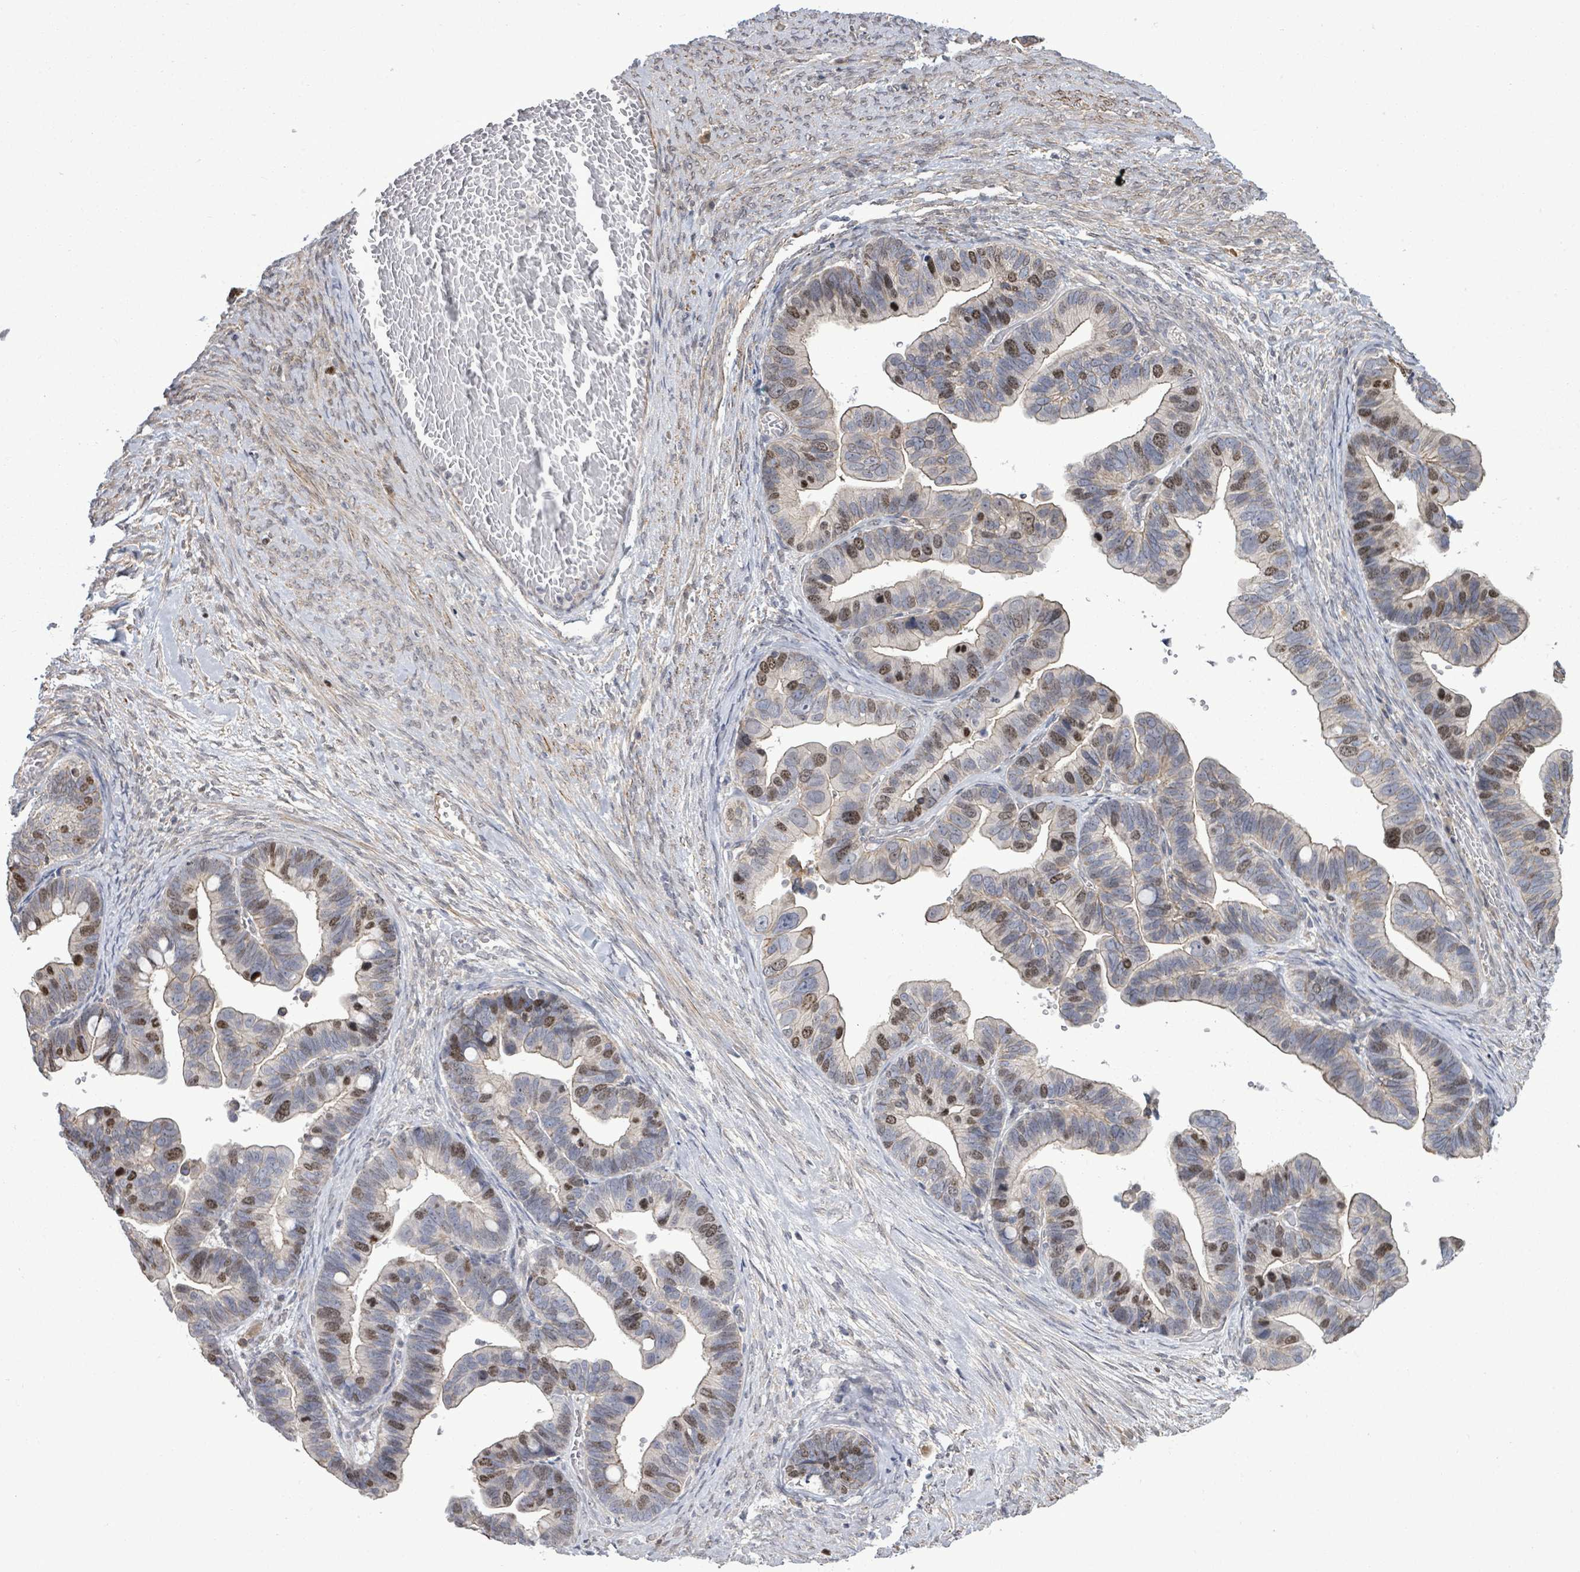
{"staining": {"intensity": "strong", "quantity": "<25%", "location": "nuclear"}, "tissue": "ovarian cancer", "cell_type": "Tumor cells", "image_type": "cancer", "snomed": [{"axis": "morphology", "description": "Cystadenocarcinoma, serous, NOS"}, {"axis": "topography", "description": "Ovary"}], "caption": "An immunohistochemistry (IHC) photomicrograph of neoplastic tissue is shown. Protein staining in brown shows strong nuclear positivity in ovarian serous cystadenocarcinoma within tumor cells. Using DAB (3,3'-diaminobenzidine) (brown) and hematoxylin (blue) stains, captured at high magnification using brightfield microscopy.", "gene": "PAPSS1", "patient": {"sex": "female", "age": 56}}